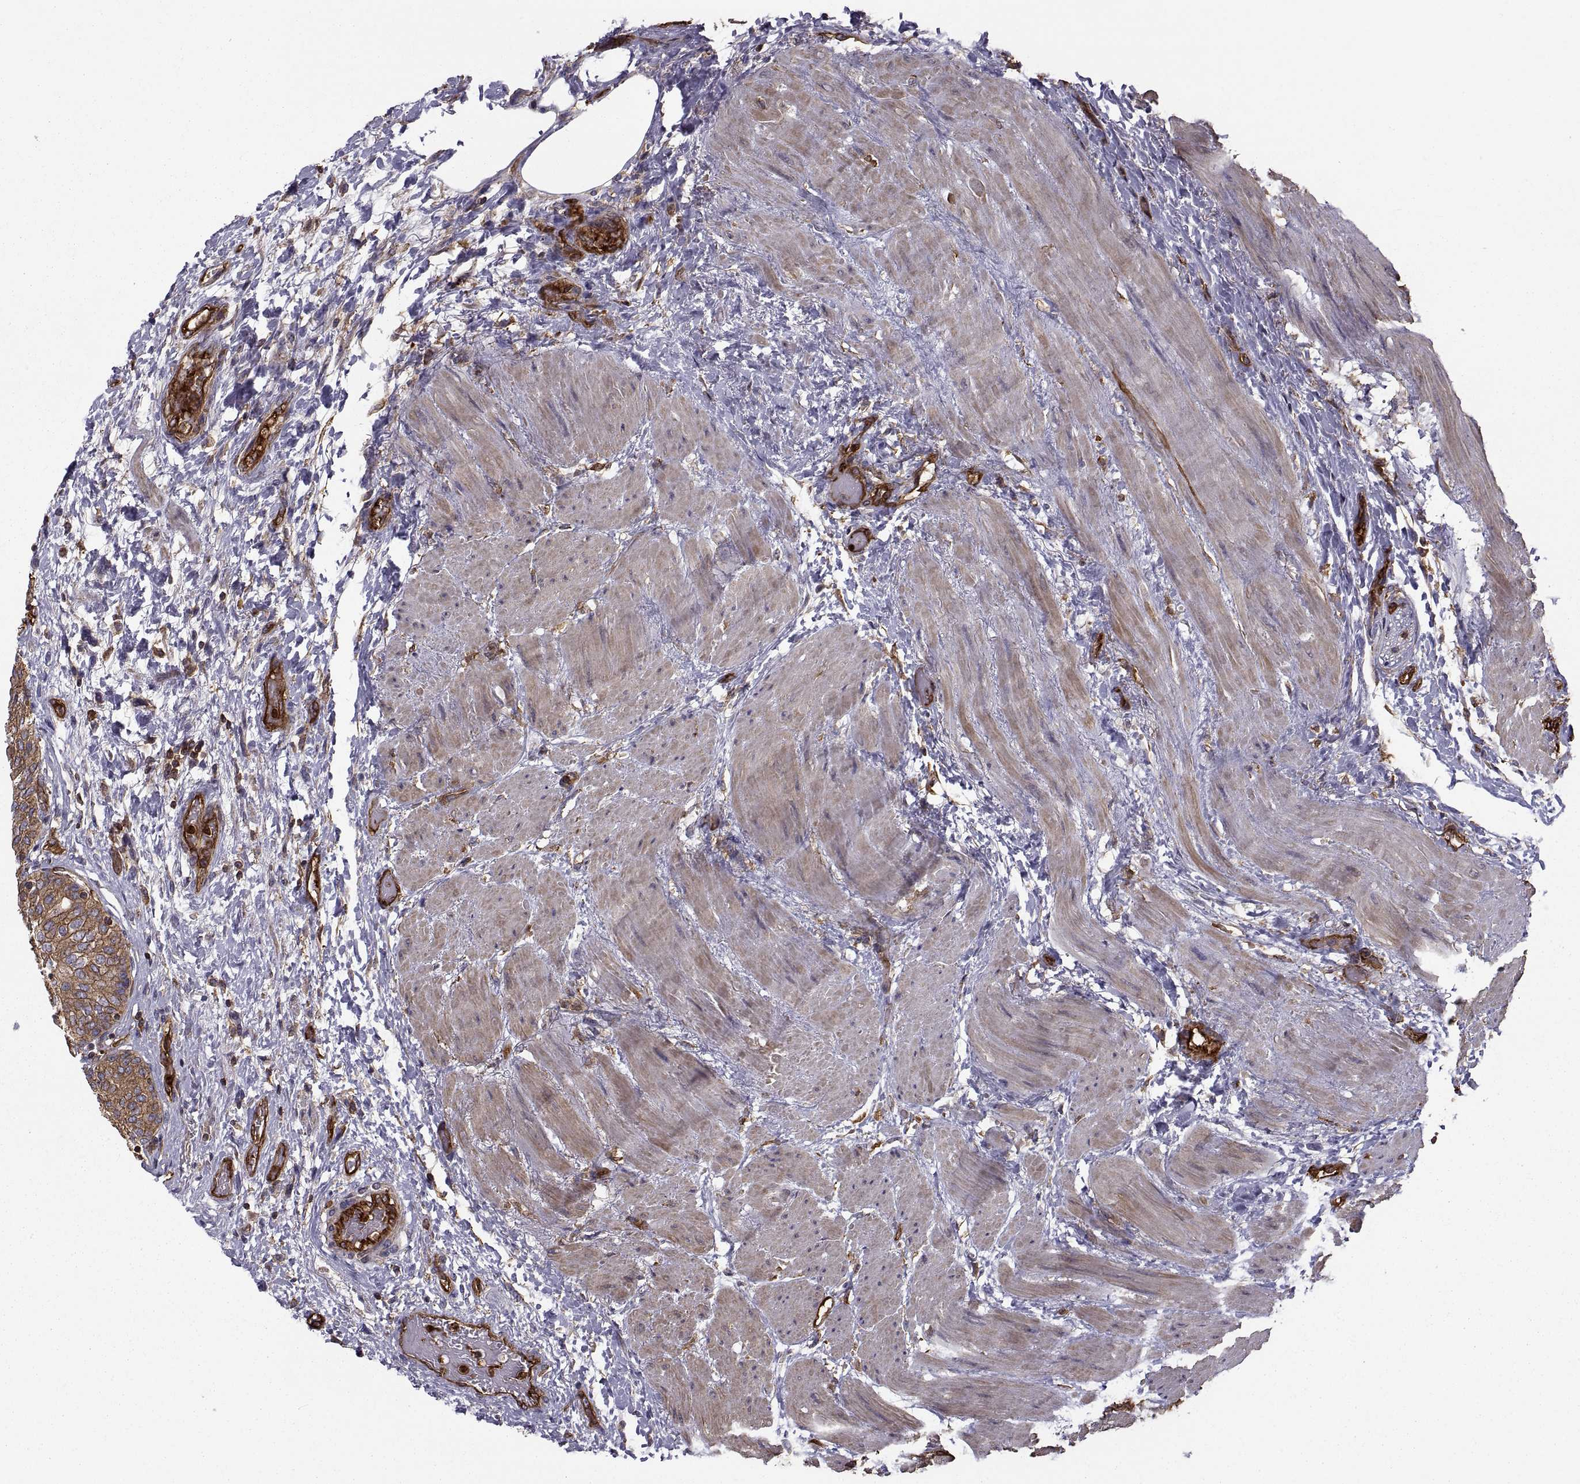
{"staining": {"intensity": "strong", "quantity": ">75%", "location": "cytoplasmic/membranous"}, "tissue": "urinary bladder", "cell_type": "Urothelial cells", "image_type": "normal", "snomed": [{"axis": "morphology", "description": "Normal tissue, NOS"}, {"axis": "morphology", "description": "Metaplasia, NOS"}, {"axis": "topography", "description": "Urinary bladder"}], "caption": "Protein analysis of benign urinary bladder demonstrates strong cytoplasmic/membranous staining in approximately >75% of urothelial cells.", "gene": "MYH9", "patient": {"sex": "male", "age": 68}}